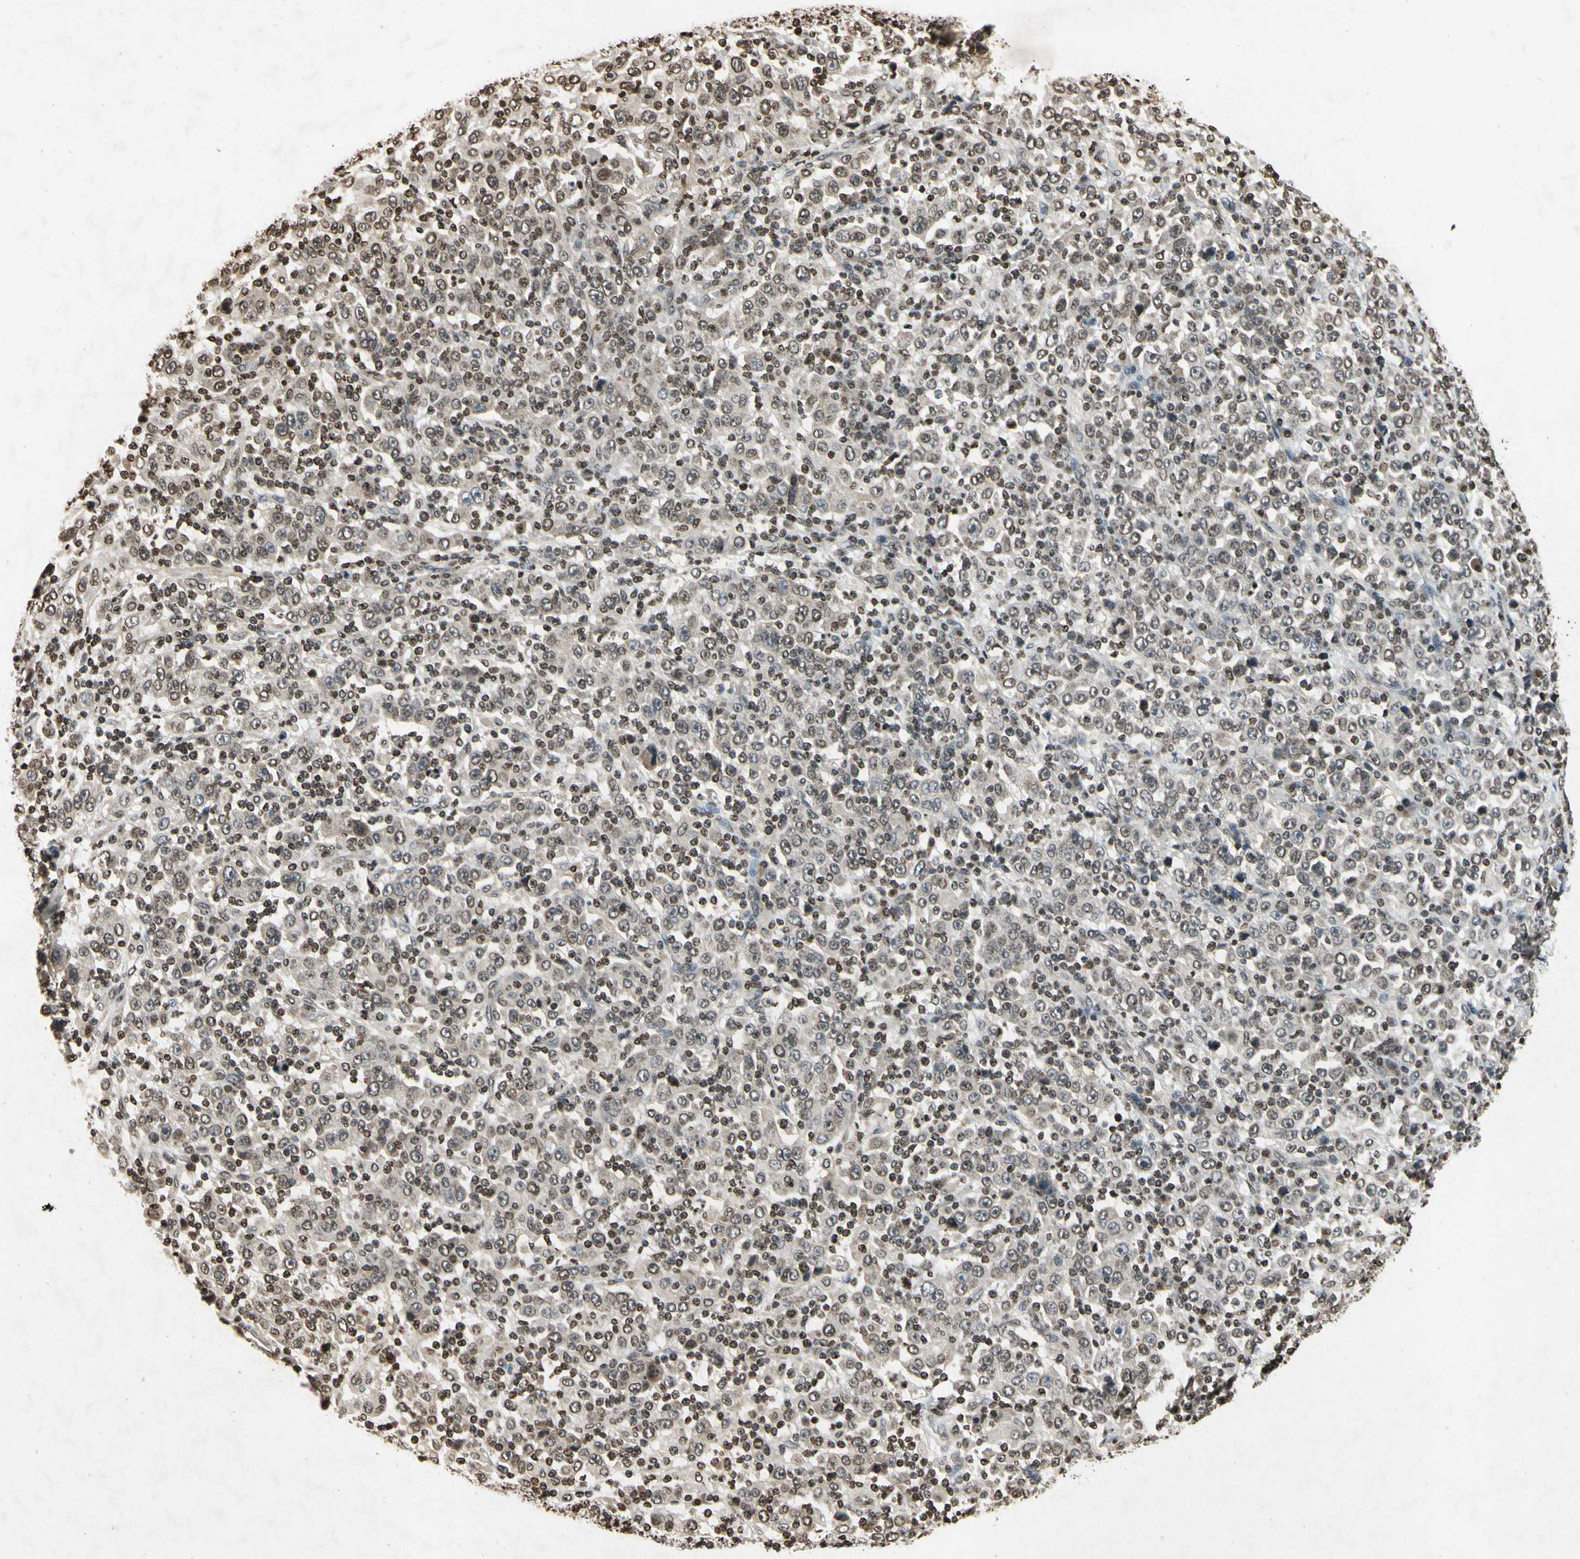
{"staining": {"intensity": "weak", "quantity": ">75%", "location": "cytoplasmic/membranous,nuclear"}, "tissue": "stomach cancer", "cell_type": "Tumor cells", "image_type": "cancer", "snomed": [{"axis": "morphology", "description": "Normal tissue, NOS"}, {"axis": "morphology", "description": "Adenocarcinoma, NOS"}, {"axis": "topography", "description": "Stomach, upper"}, {"axis": "topography", "description": "Stomach"}], "caption": "Immunohistochemical staining of stomach cancer (adenocarcinoma) reveals weak cytoplasmic/membranous and nuclear protein positivity in about >75% of tumor cells.", "gene": "HOXB3", "patient": {"sex": "male", "age": 59}}